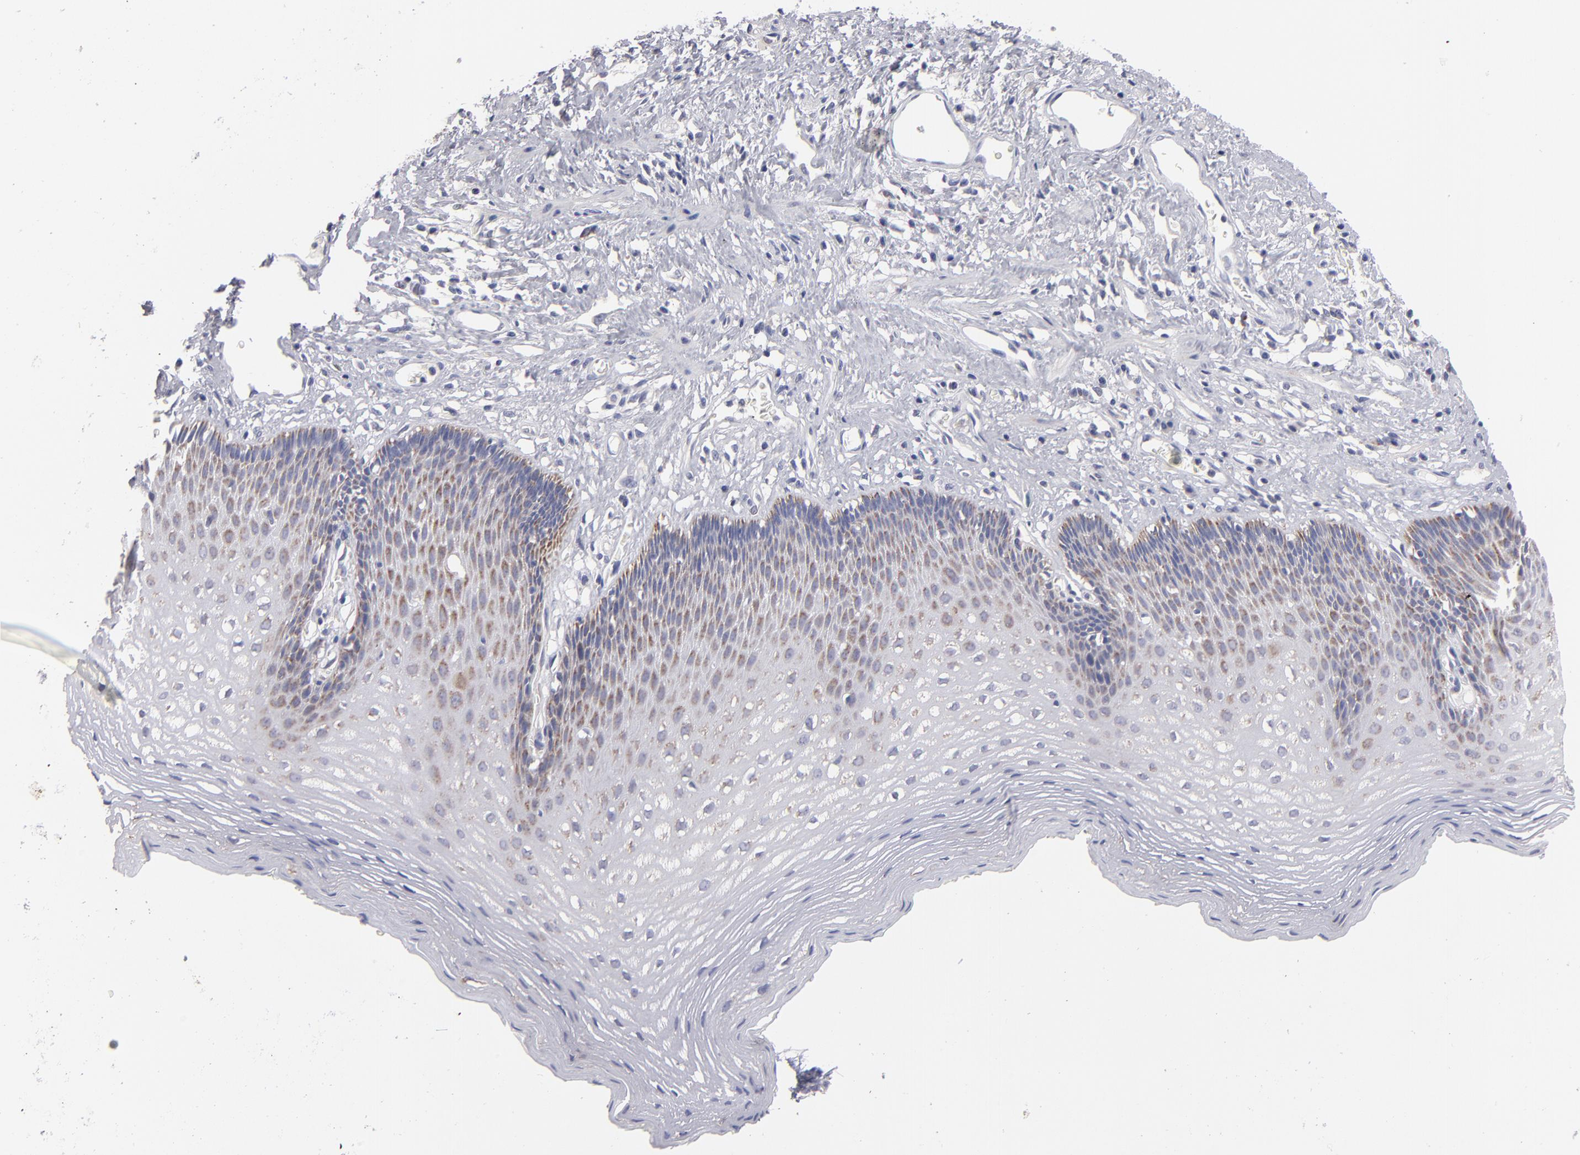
{"staining": {"intensity": "moderate", "quantity": "25%-75%", "location": "cytoplasmic/membranous"}, "tissue": "esophagus", "cell_type": "Squamous epithelial cells", "image_type": "normal", "snomed": [{"axis": "morphology", "description": "Normal tissue, NOS"}, {"axis": "topography", "description": "Esophagus"}], "caption": "High-magnification brightfield microscopy of normal esophagus stained with DAB (3,3'-diaminobenzidine) (brown) and counterstained with hematoxylin (blue). squamous epithelial cells exhibit moderate cytoplasmic/membranous expression is present in about25%-75% of cells.", "gene": "HCCS", "patient": {"sex": "female", "age": 70}}